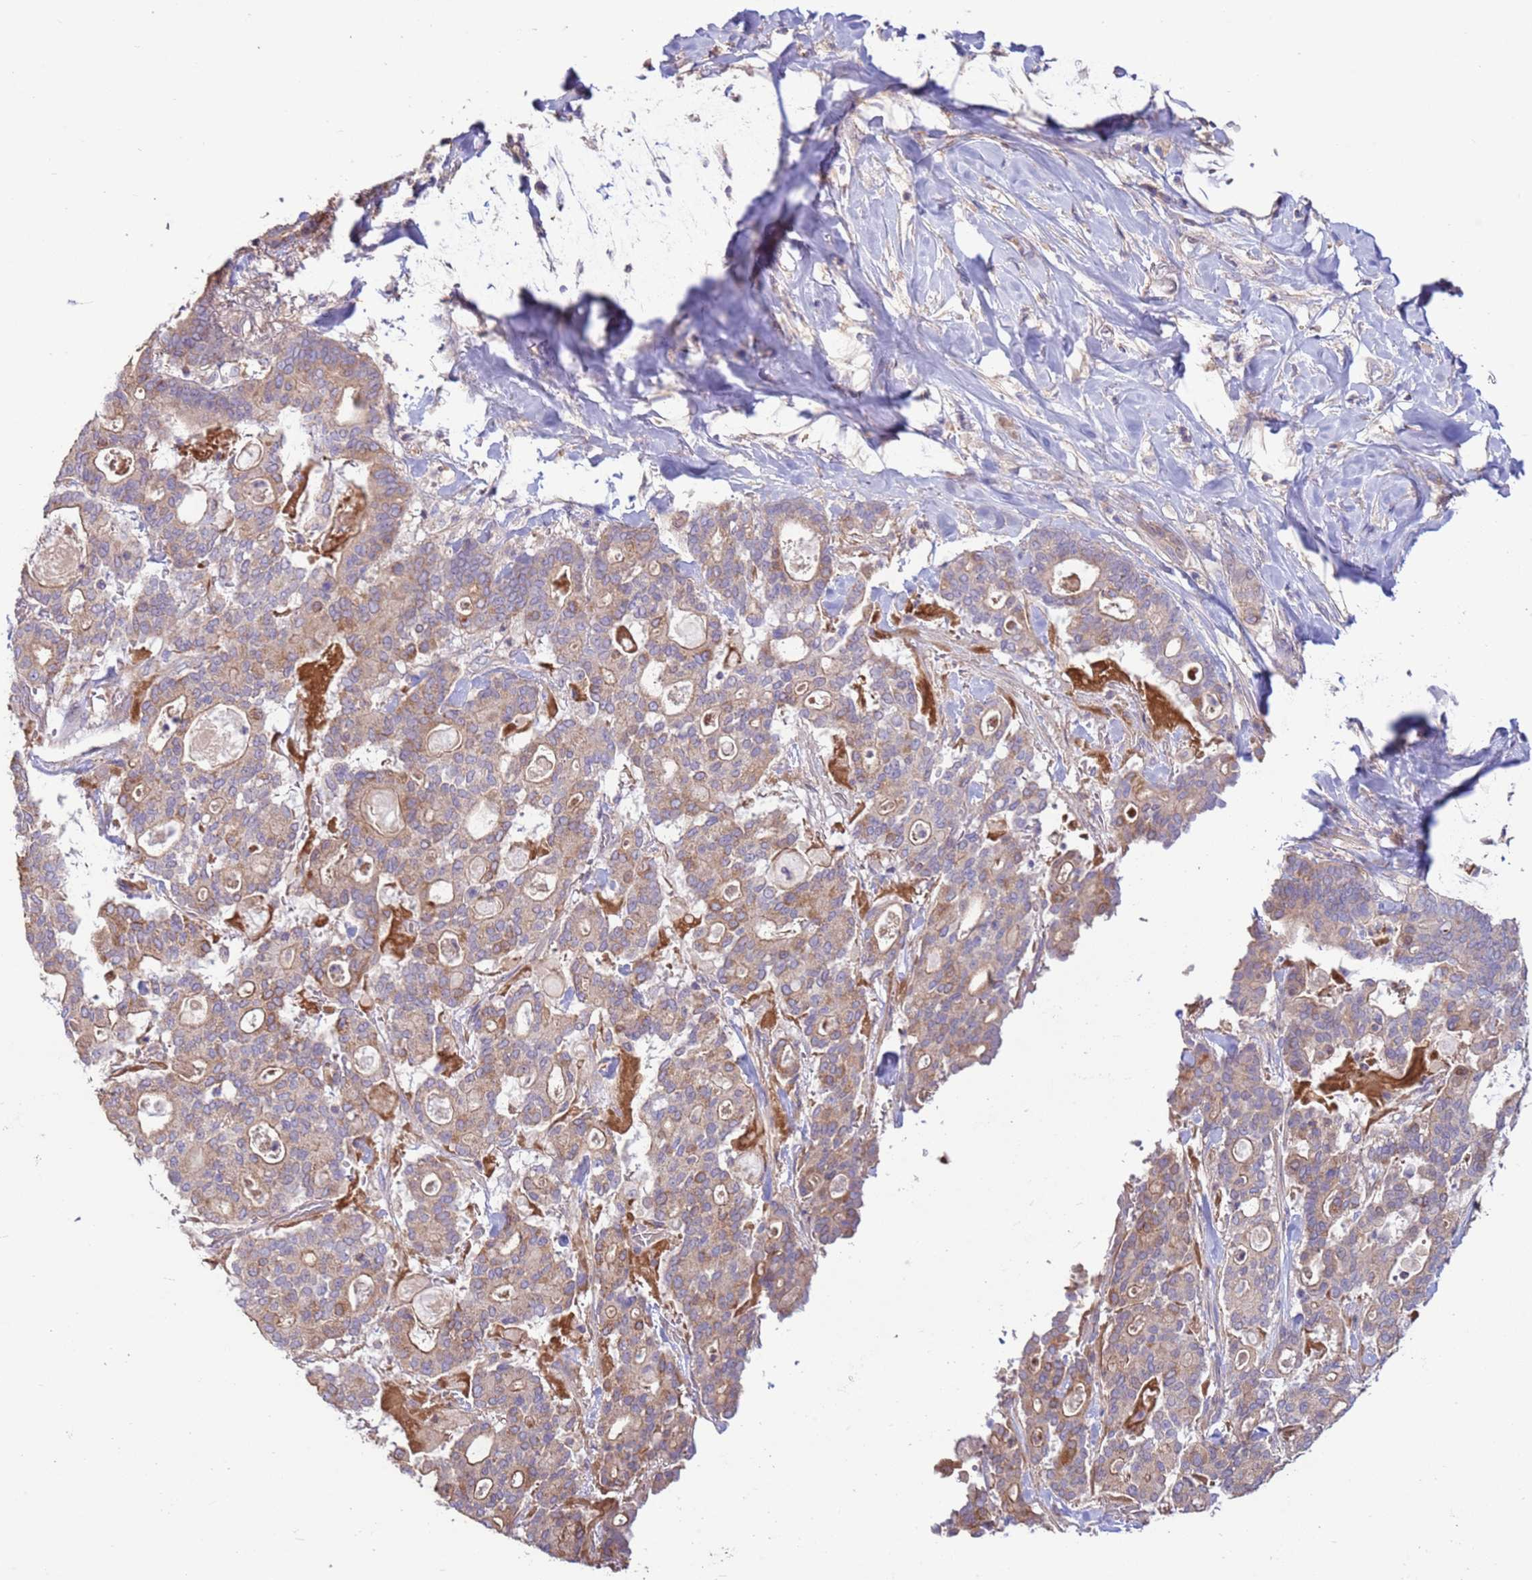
{"staining": {"intensity": "moderate", "quantity": ">75%", "location": "cytoplasmic/membranous"}, "tissue": "pancreatic cancer", "cell_type": "Tumor cells", "image_type": "cancer", "snomed": [{"axis": "morphology", "description": "Adenocarcinoma, NOS"}, {"axis": "topography", "description": "Pancreas"}], "caption": "Moderate cytoplasmic/membranous protein staining is seen in about >75% of tumor cells in pancreatic cancer (adenocarcinoma).", "gene": "EVA1B", "patient": {"sex": "male", "age": 63}}